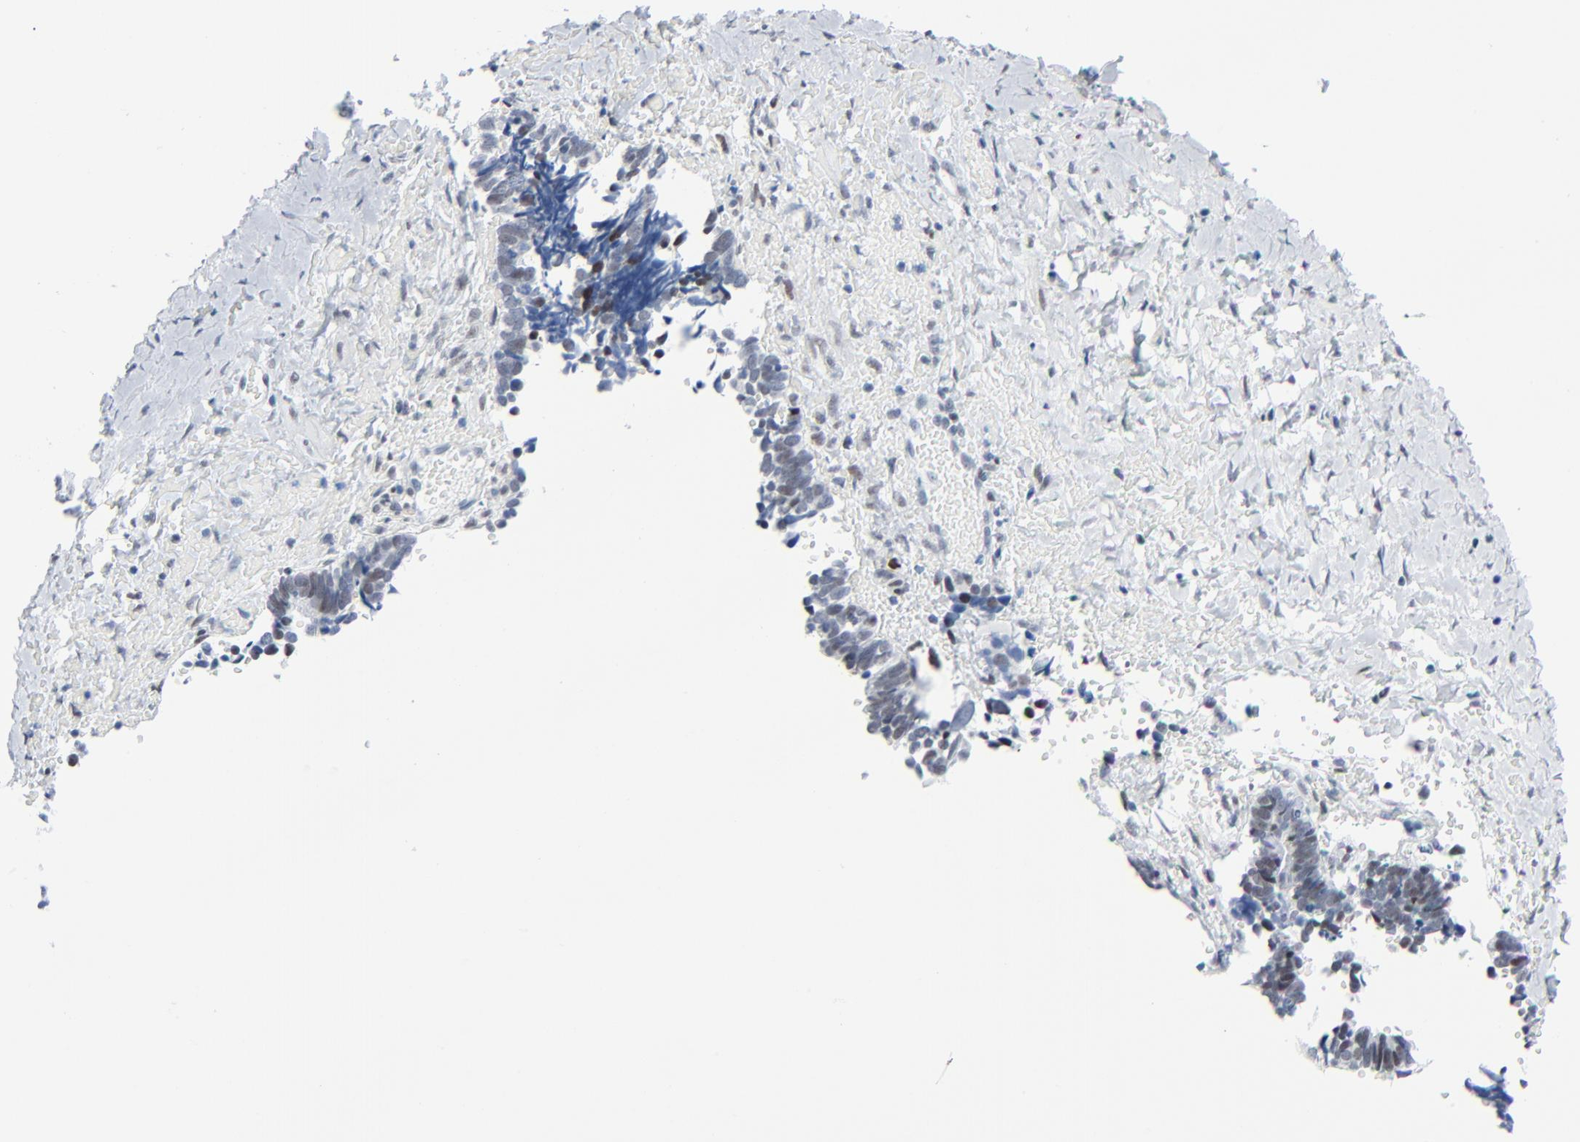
{"staining": {"intensity": "weak", "quantity": ">75%", "location": "nuclear"}, "tissue": "ovarian cancer", "cell_type": "Tumor cells", "image_type": "cancer", "snomed": [{"axis": "morphology", "description": "Cystadenocarcinoma, serous, NOS"}, {"axis": "topography", "description": "Ovary"}], "caption": "Protein expression analysis of human ovarian cancer reveals weak nuclear staining in approximately >75% of tumor cells.", "gene": "SIRT1", "patient": {"sex": "female", "age": 77}}